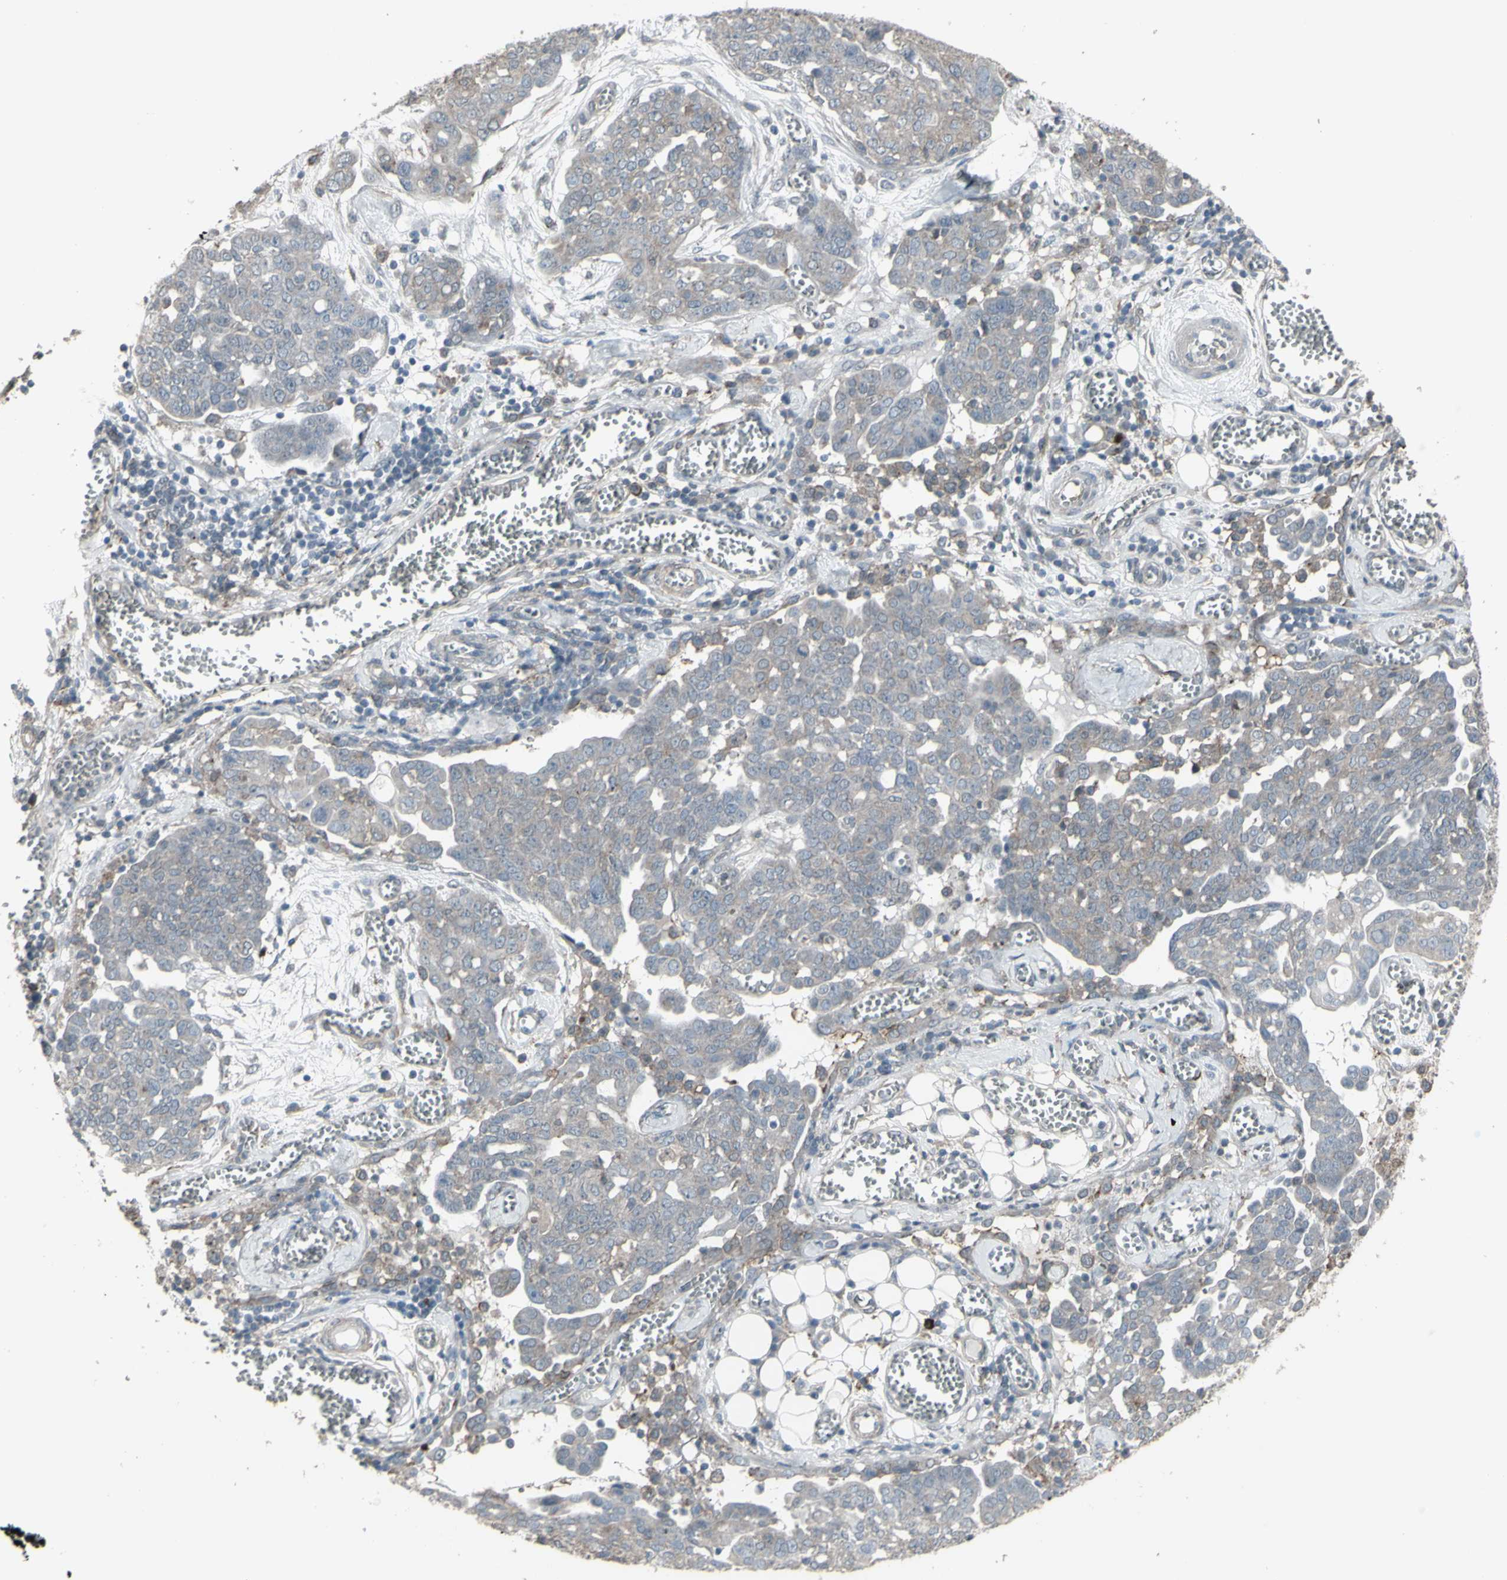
{"staining": {"intensity": "weak", "quantity": ">75%", "location": "cytoplasmic/membranous"}, "tissue": "ovarian cancer", "cell_type": "Tumor cells", "image_type": "cancer", "snomed": [{"axis": "morphology", "description": "Cystadenocarcinoma, serous, NOS"}, {"axis": "topography", "description": "Soft tissue"}, {"axis": "topography", "description": "Ovary"}], "caption": "The photomicrograph exhibits a brown stain indicating the presence of a protein in the cytoplasmic/membranous of tumor cells in serous cystadenocarcinoma (ovarian). The staining is performed using DAB (3,3'-diaminobenzidine) brown chromogen to label protein expression. The nuclei are counter-stained blue using hematoxylin.", "gene": "SMO", "patient": {"sex": "female", "age": 57}}